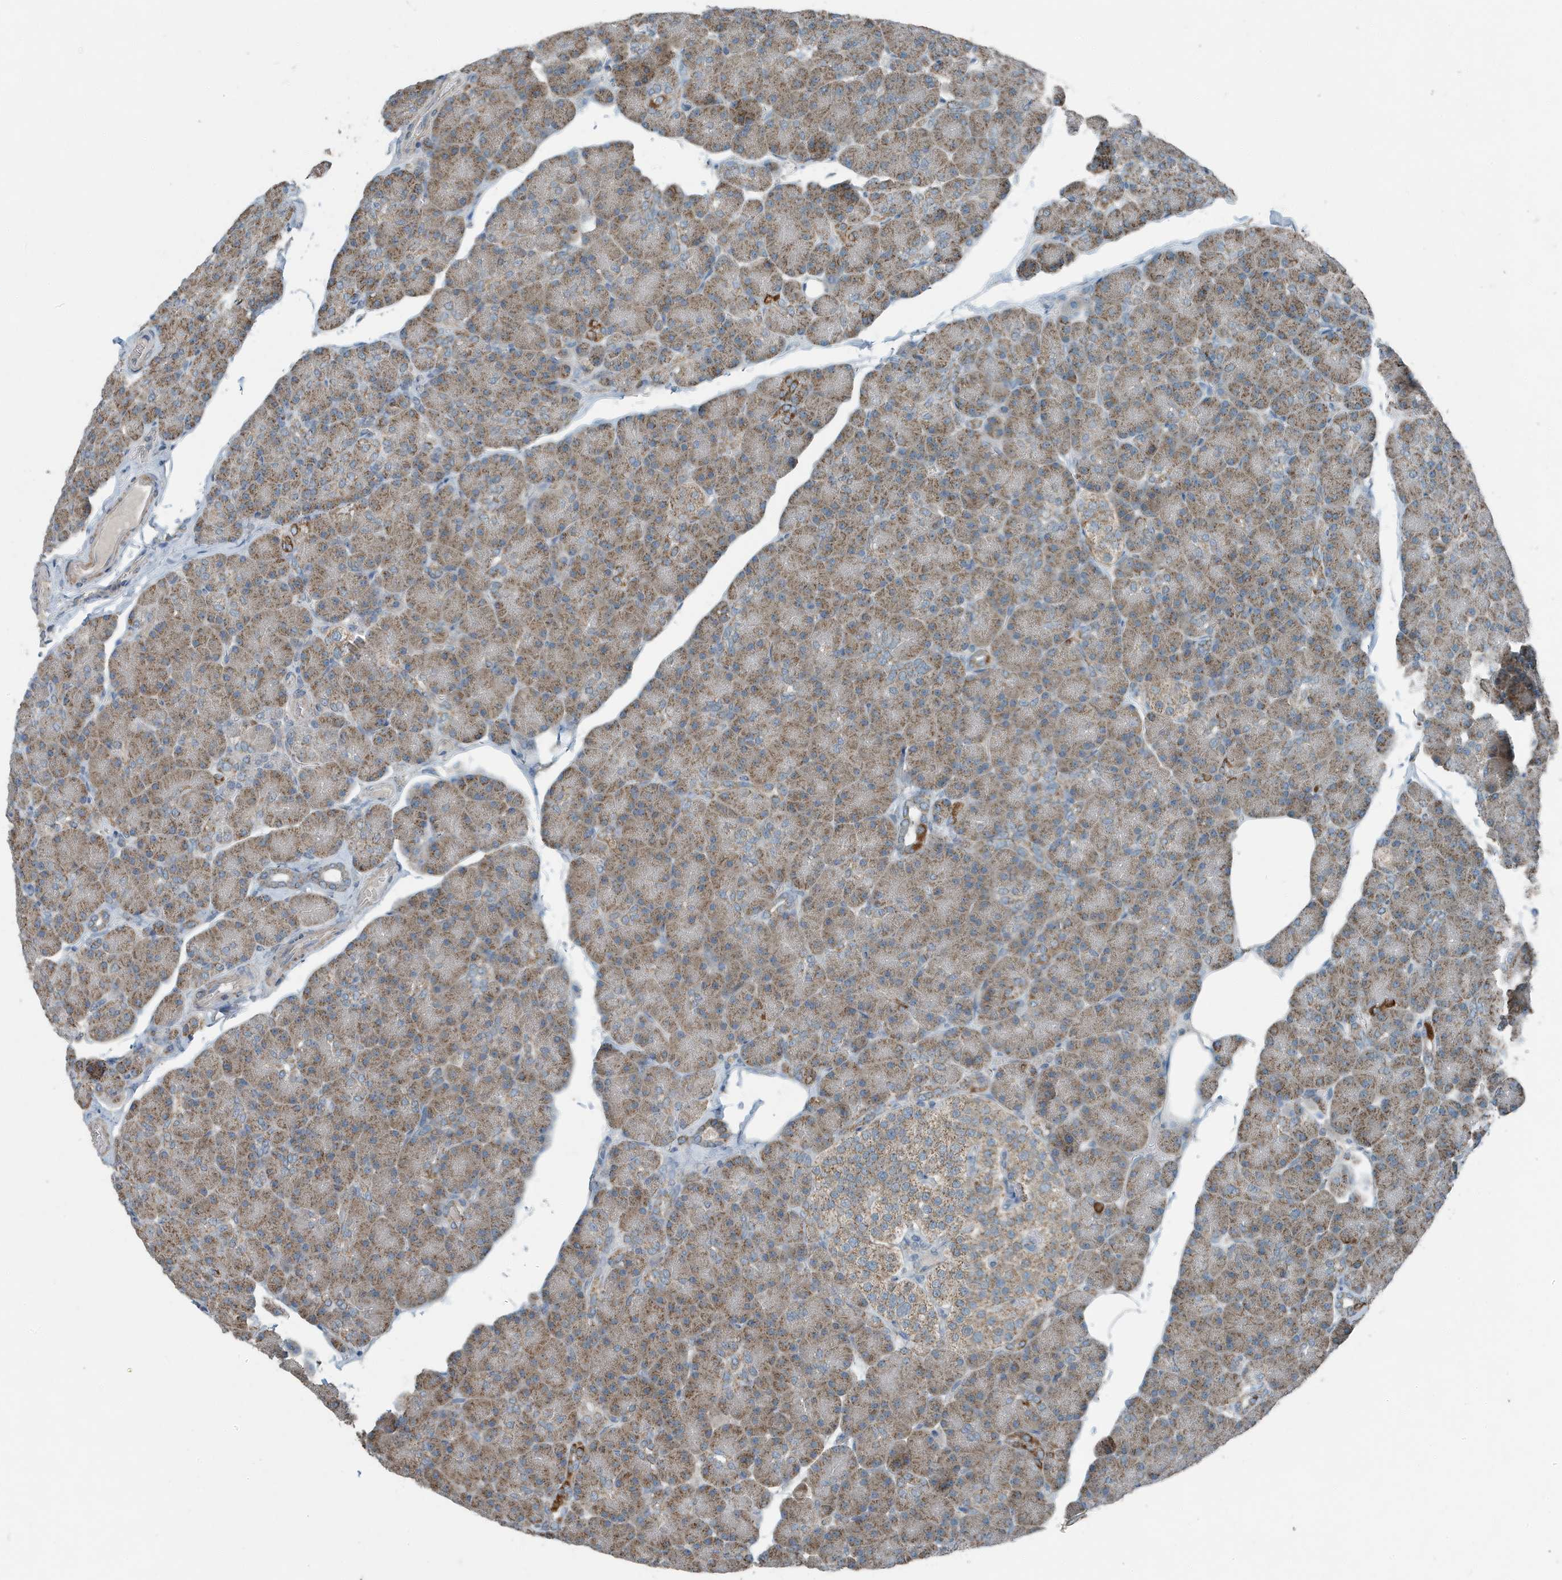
{"staining": {"intensity": "moderate", "quantity": ">75%", "location": "cytoplasmic/membranous"}, "tissue": "pancreas", "cell_type": "Exocrine glandular cells", "image_type": "normal", "snomed": [{"axis": "morphology", "description": "Normal tissue, NOS"}, {"axis": "topography", "description": "Pancreas"}], "caption": "Immunohistochemistry of normal human pancreas displays medium levels of moderate cytoplasmic/membranous staining in approximately >75% of exocrine glandular cells.", "gene": "MT", "patient": {"sex": "female", "age": 43}}